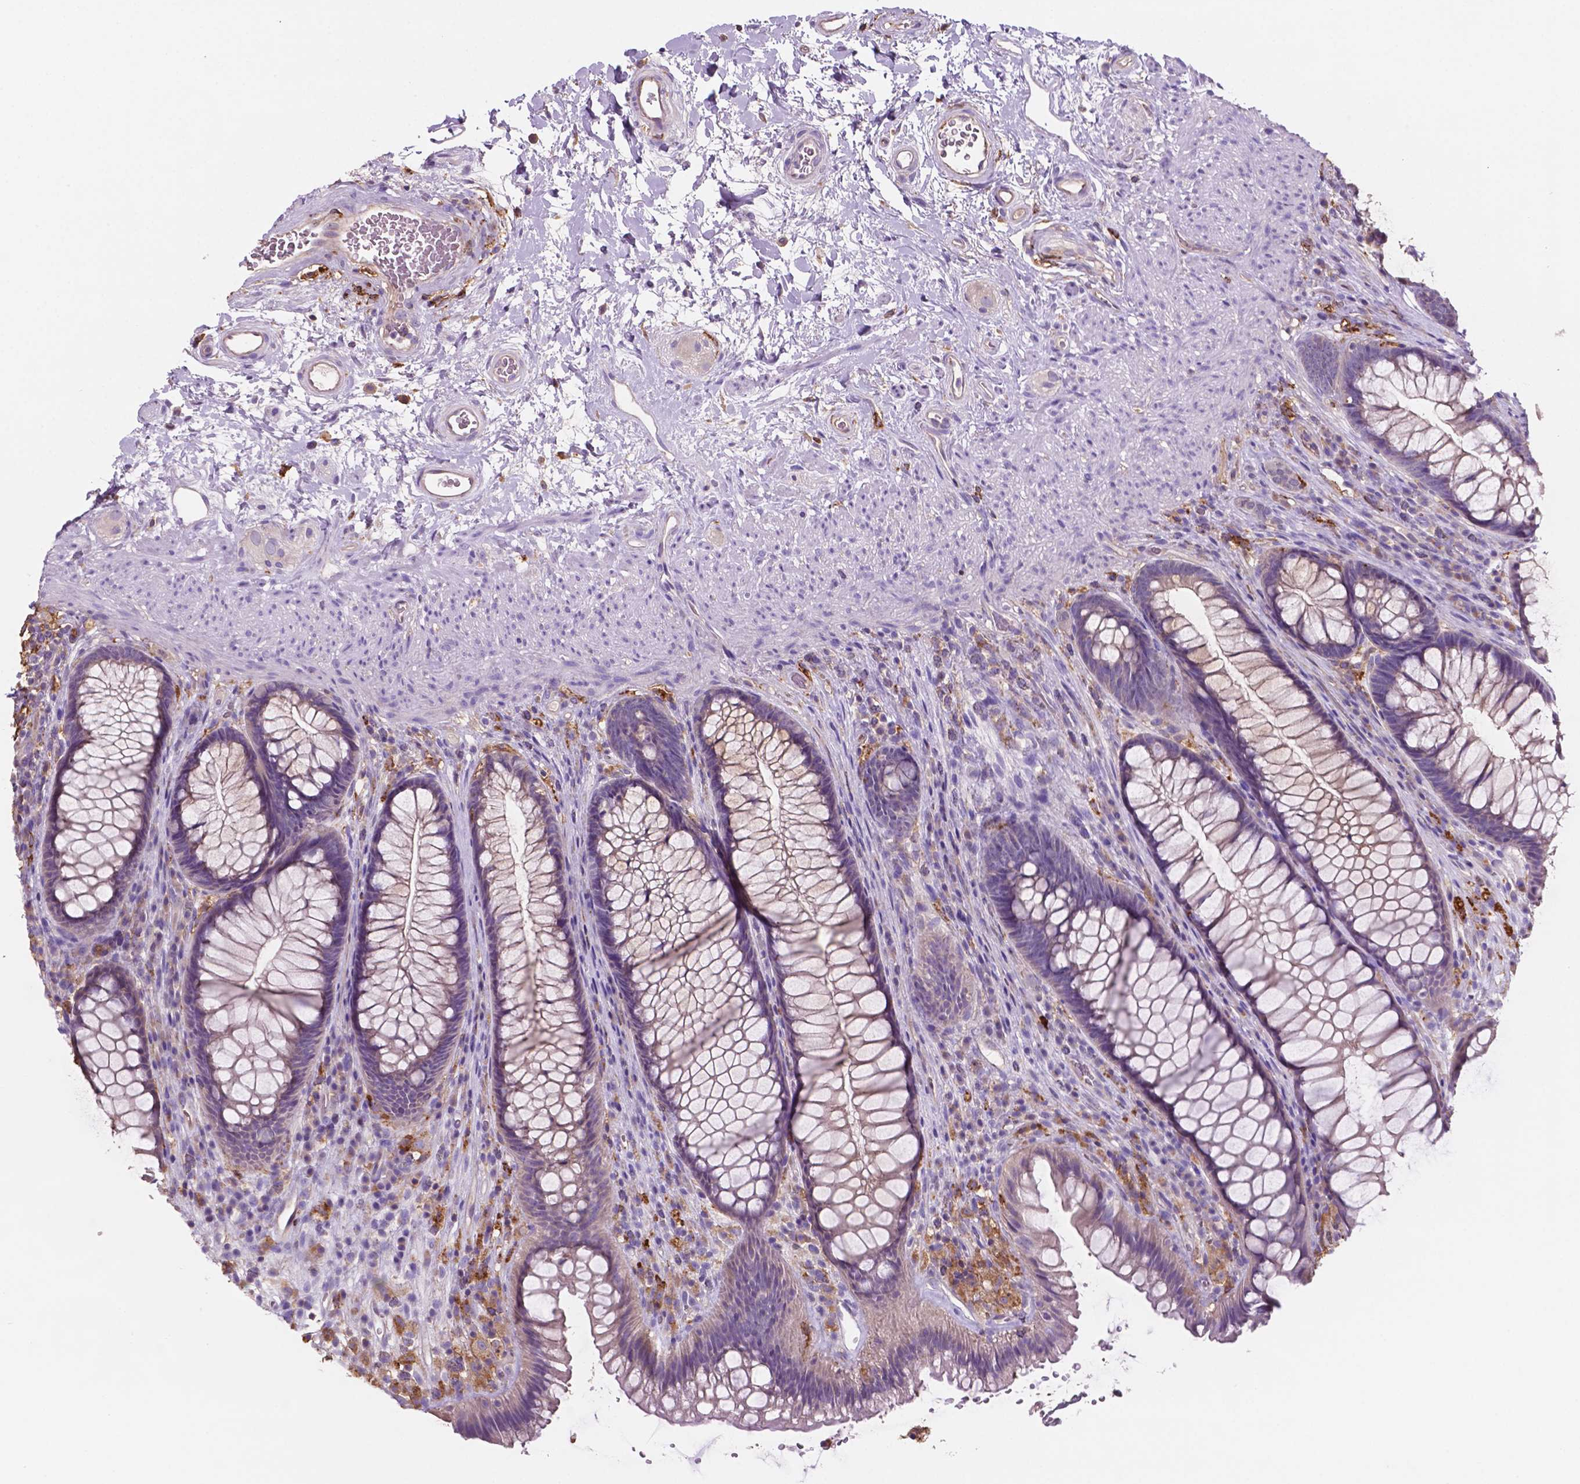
{"staining": {"intensity": "negative", "quantity": "none", "location": "none"}, "tissue": "rectum", "cell_type": "Glandular cells", "image_type": "normal", "snomed": [{"axis": "morphology", "description": "Normal tissue, NOS"}, {"axis": "topography", "description": "Smooth muscle"}, {"axis": "topography", "description": "Rectum"}], "caption": "This is an immunohistochemistry micrograph of normal human rectum. There is no positivity in glandular cells.", "gene": "MKRN2OS", "patient": {"sex": "male", "age": 53}}